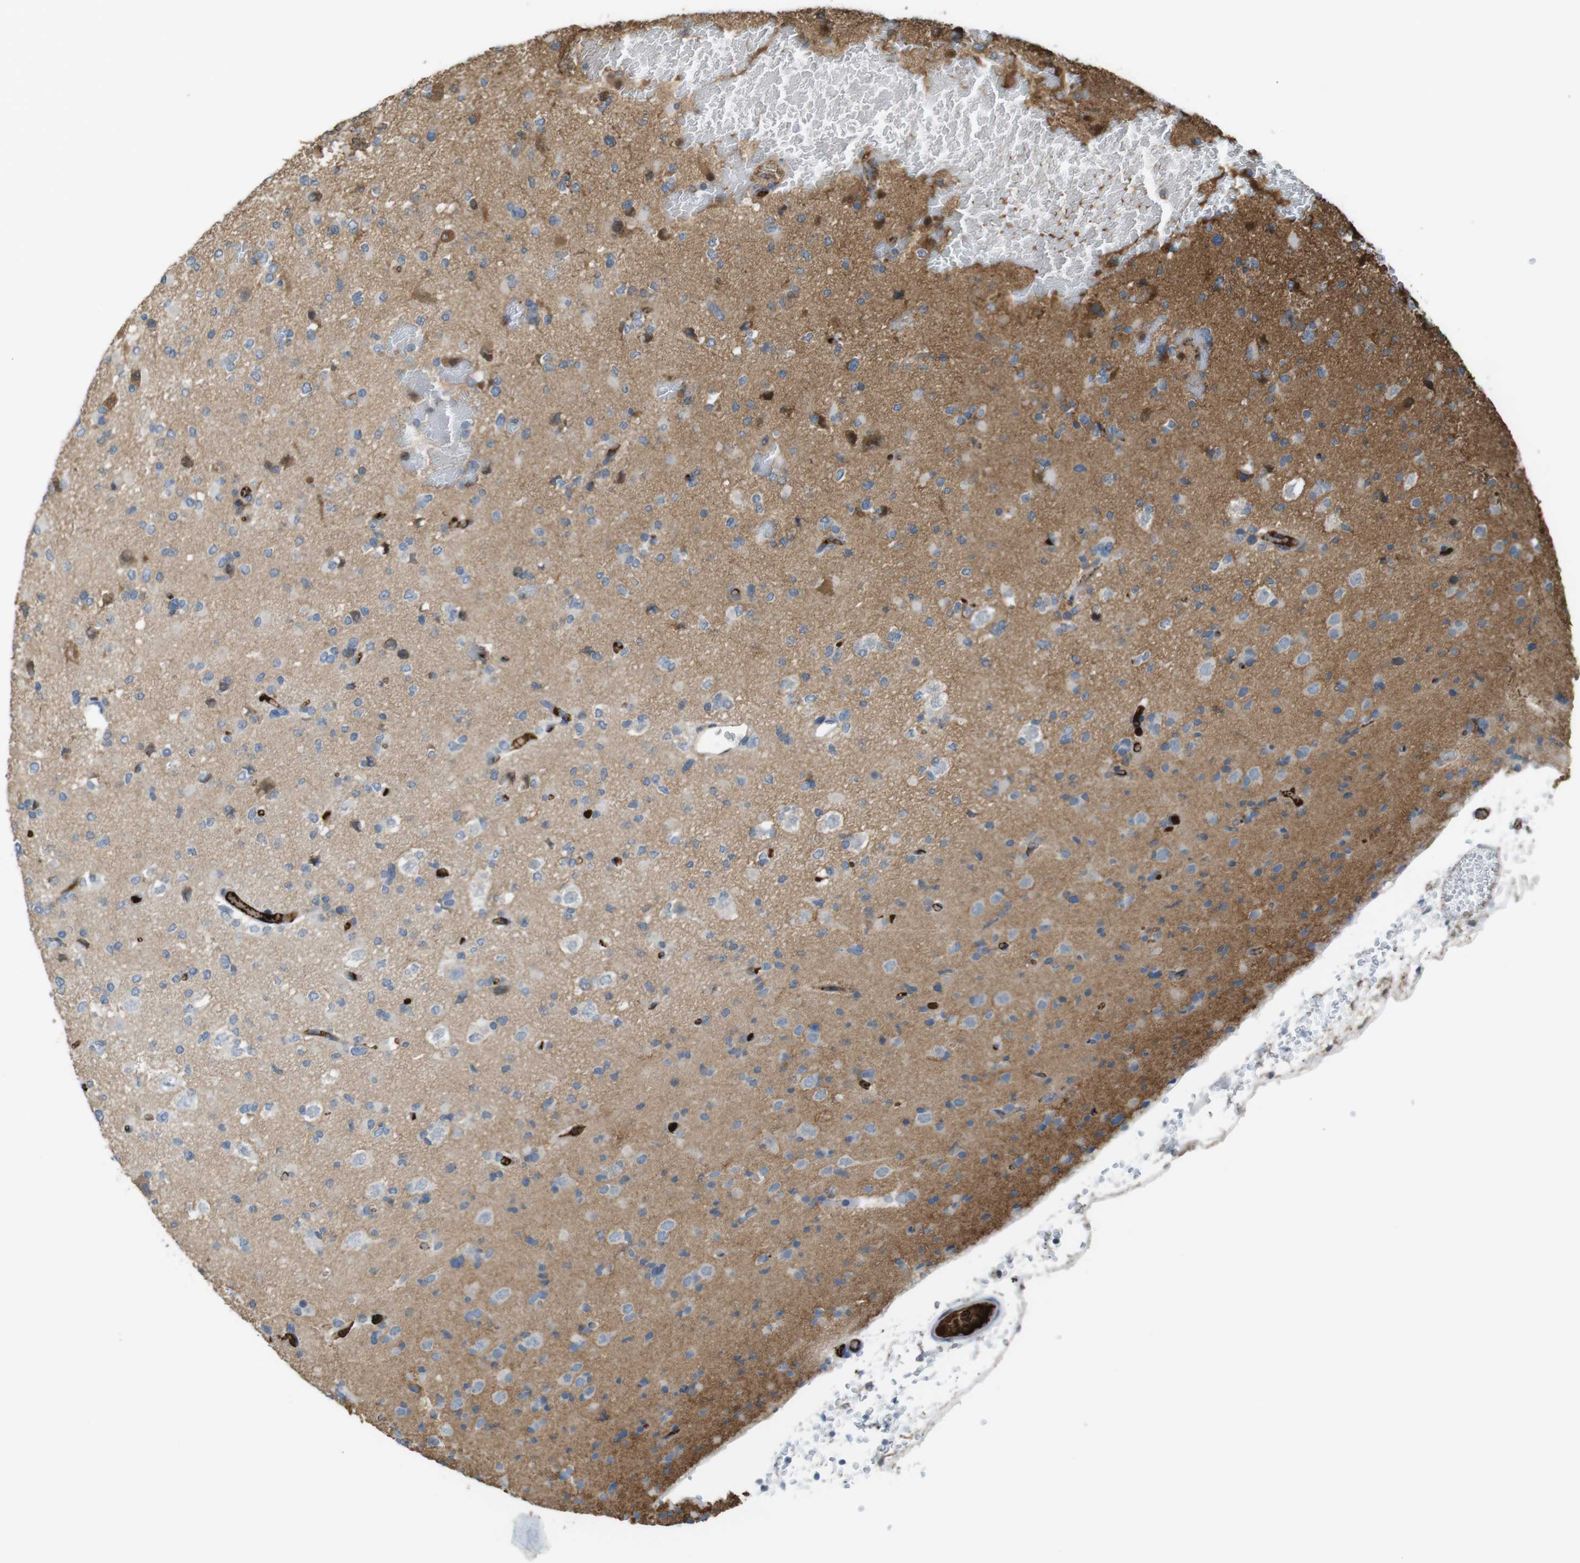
{"staining": {"intensity": "negative", "quantity": "none", "location": "none"}, "tissue": "glioma", "cell_type": "Tumor cells", "image_type": "cancer", "snomed": [{"axis": "morphology", "description": "Glioma, malignant, Low grade"}, {"axis": "topography", "description": "Brain"}], "caption": "Tumor cells show no significant protein staining in glioma.", "gene": "LTBP4", "patient": {"sex": "female", "age": 22}}